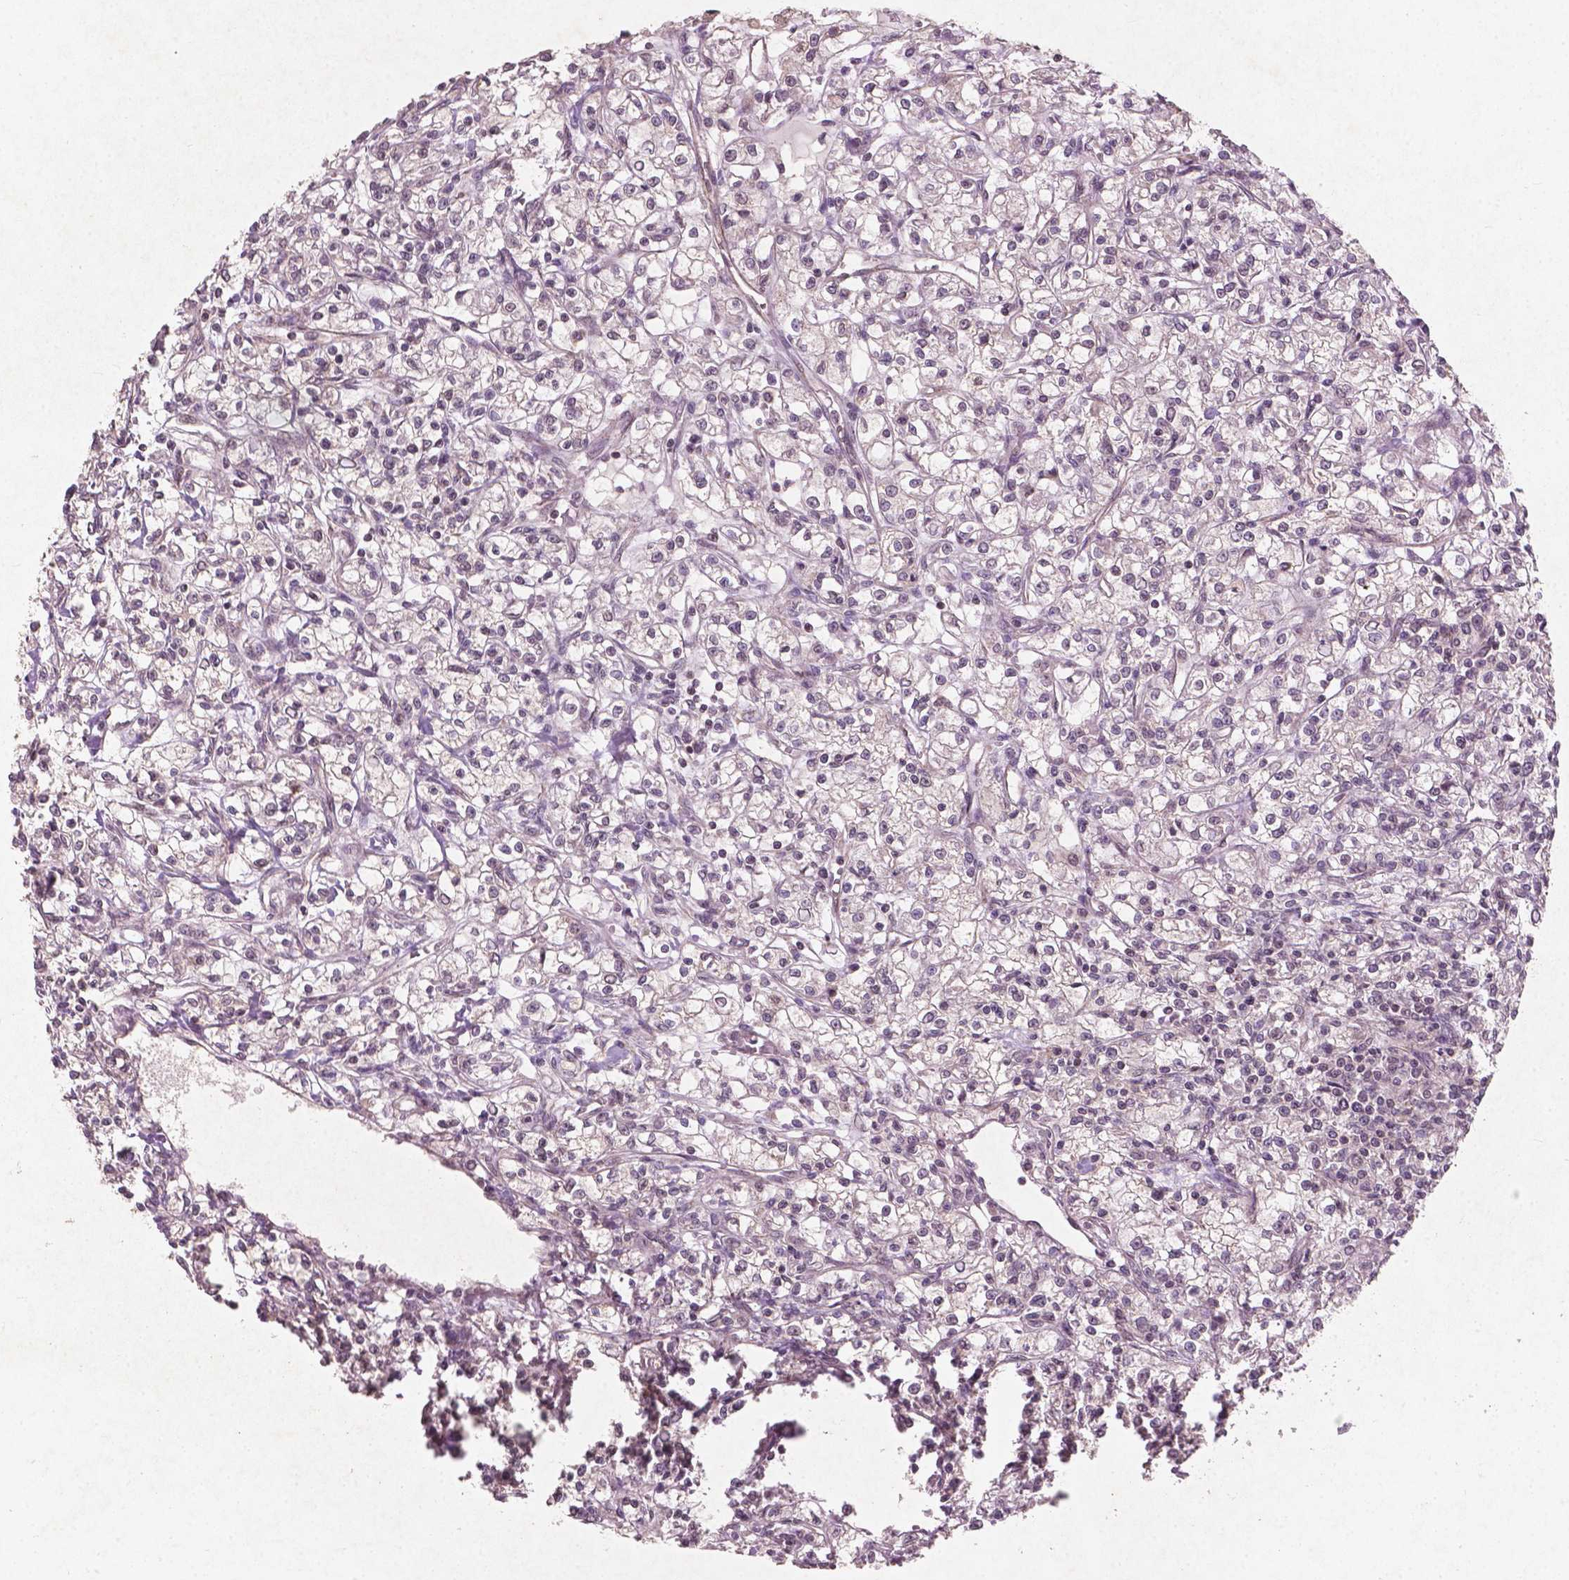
{"staining": {"intensity": "negative", "quantity": "none", "location": "none"}, "tissue": "renal cancer", "cell_type": "Tumor cells", "image_type": "cancer", "snomed": [{"axis": "morphology", "description": "Adenocarcinoma, NOS"}, {"axis": "topography", "description": "Kidney"}], "caption": "Immunohistochemistry photomicrograph of neoplastic tissue: renal cancer (adenocarcinoma) stained with DAB reveals no significant protein expression in tumor cells.", "gene": "SMAD2", "patient": {"sex": "female", "age": 59}}